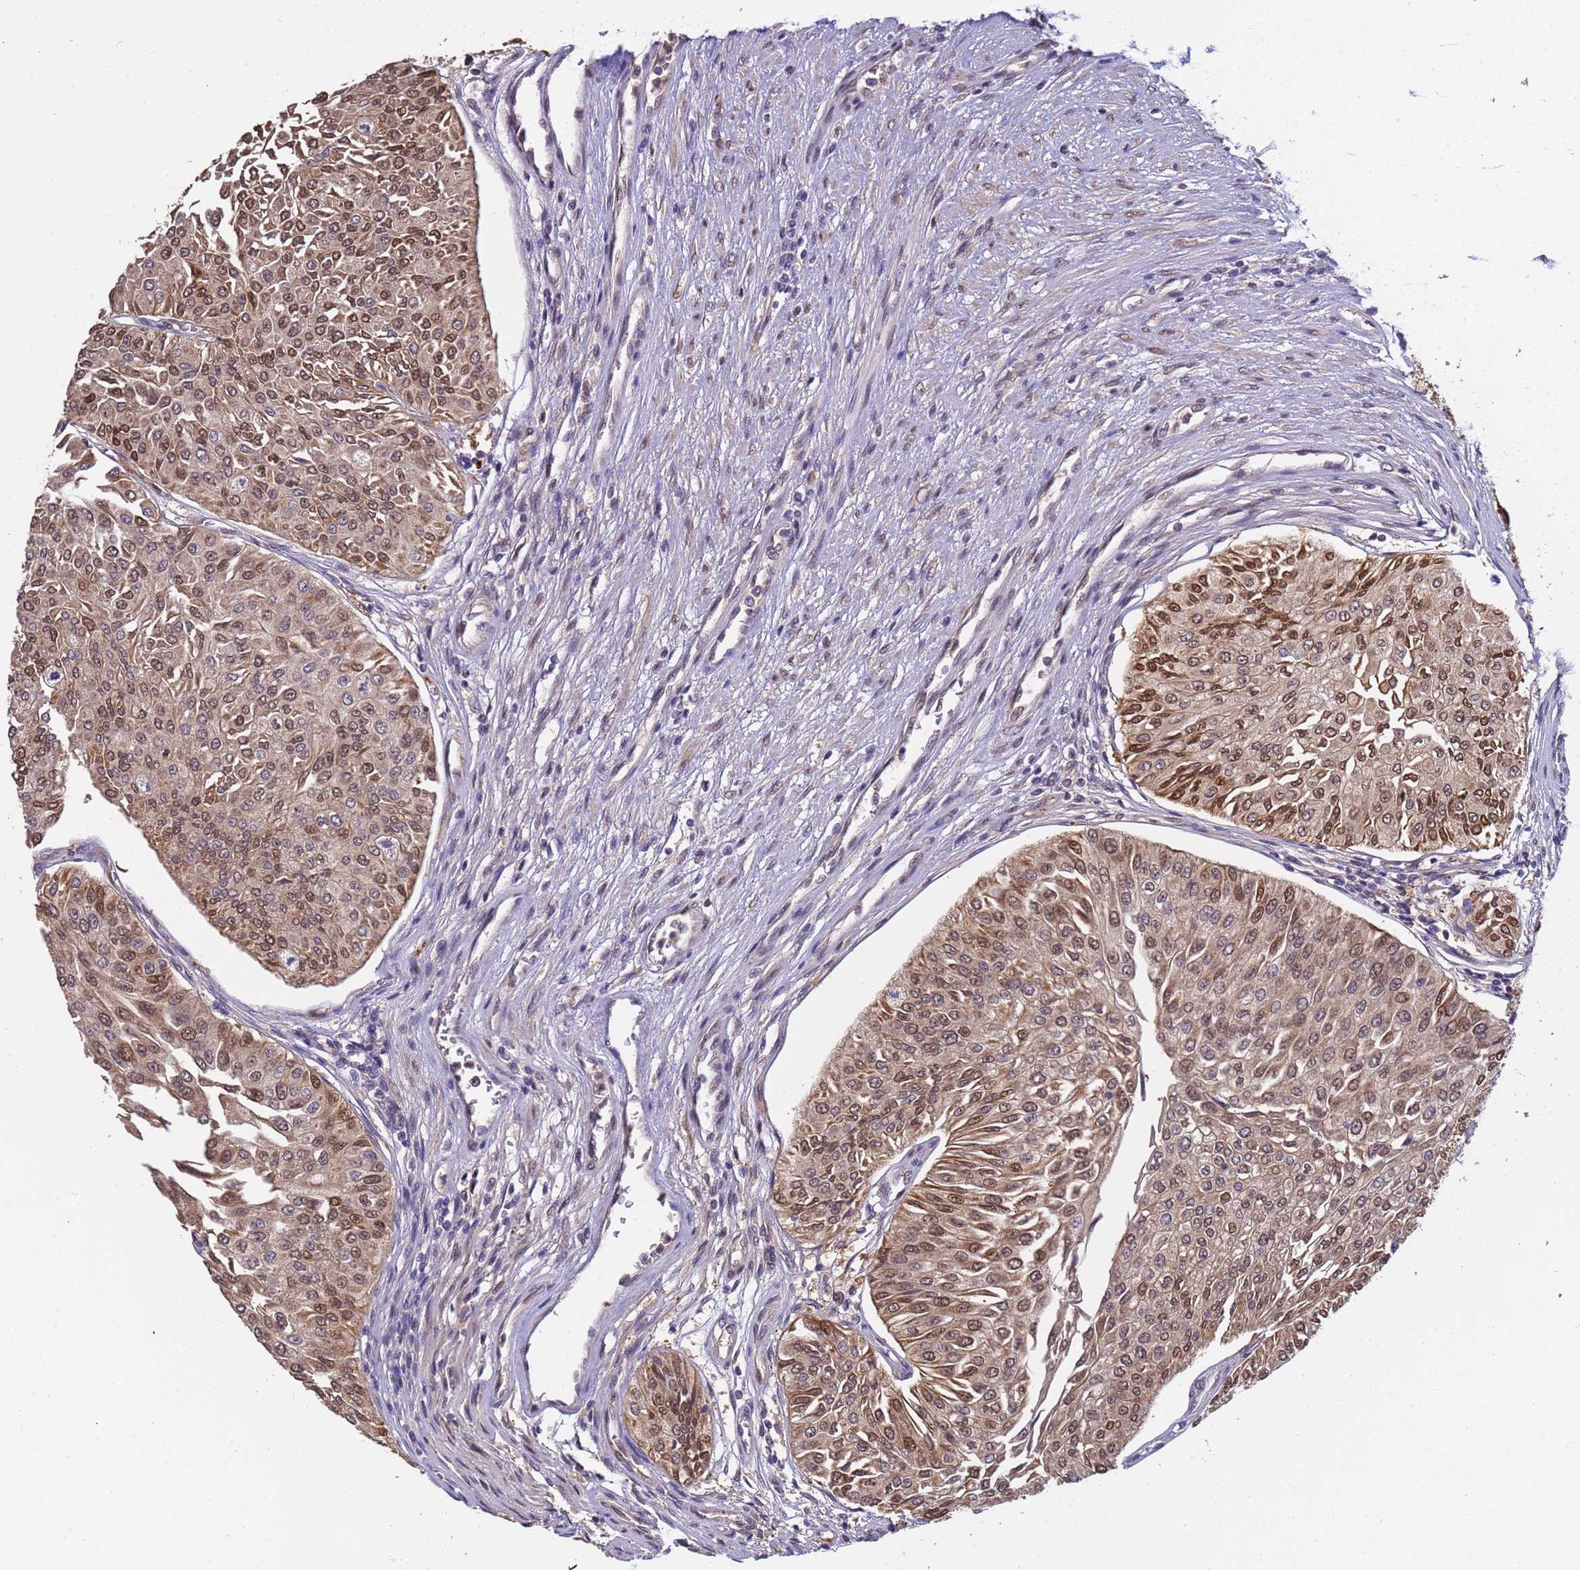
{"staining": {"intensity": "moderate", "quantity": ">75%", "location": "nuclear"}, "tissue": "urothelial cancer", "cell_type": "Tumor cells", "image_type": "cancer", "snomed": [{"axis": "morphology", "description": "Urothelial carcinoma, Low grade"}, {"axis": "topography", "description": "Urinary bladder"}], "caption": "Low-grade urothelial carcinoma stained with a protein marker shows moderate staining in tumor cells.", "gene": "ZBTB5", "patient": {"sex": "male", "age": 67}}